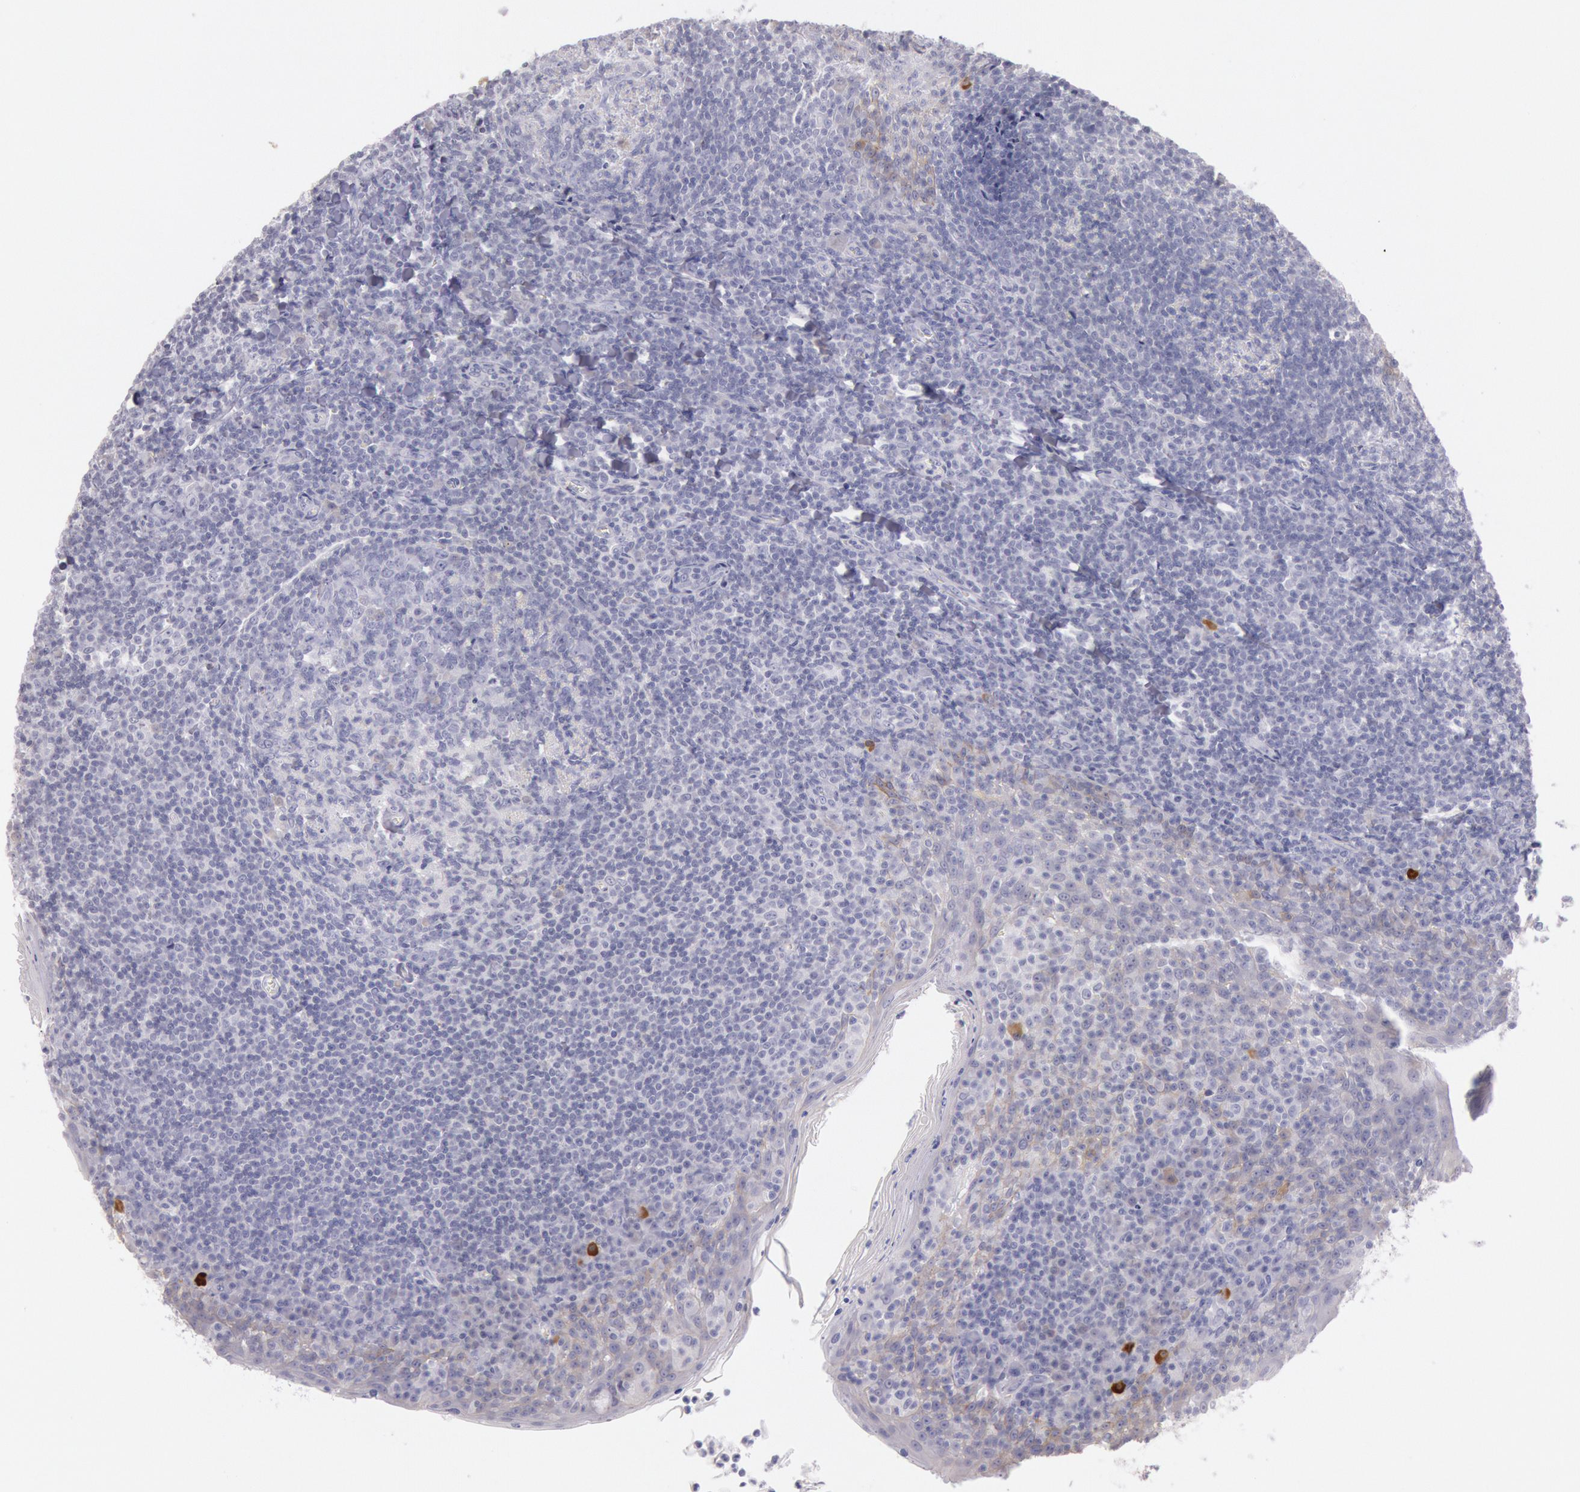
{"staining": {"intensity": "negative", "quantity": "none", "location": "none"}, "tissue": "tonsil", "cell_type": "Germinal center cells", "image_type": "normal", "snomed": [{"axis": "morphology", "description": "Normal tissue, NOS"}, {"axis": "topography", "description": "Tonsil"}], "caption": "Germinal center cells are negative for brown protein staining in normal tonsil. (DAB (3,3'-diaminobenzidine) immunohistochemistry (IHC), high magnification).", "gene": "EGFR", "patient": {"sex": "male", "age": 31}}